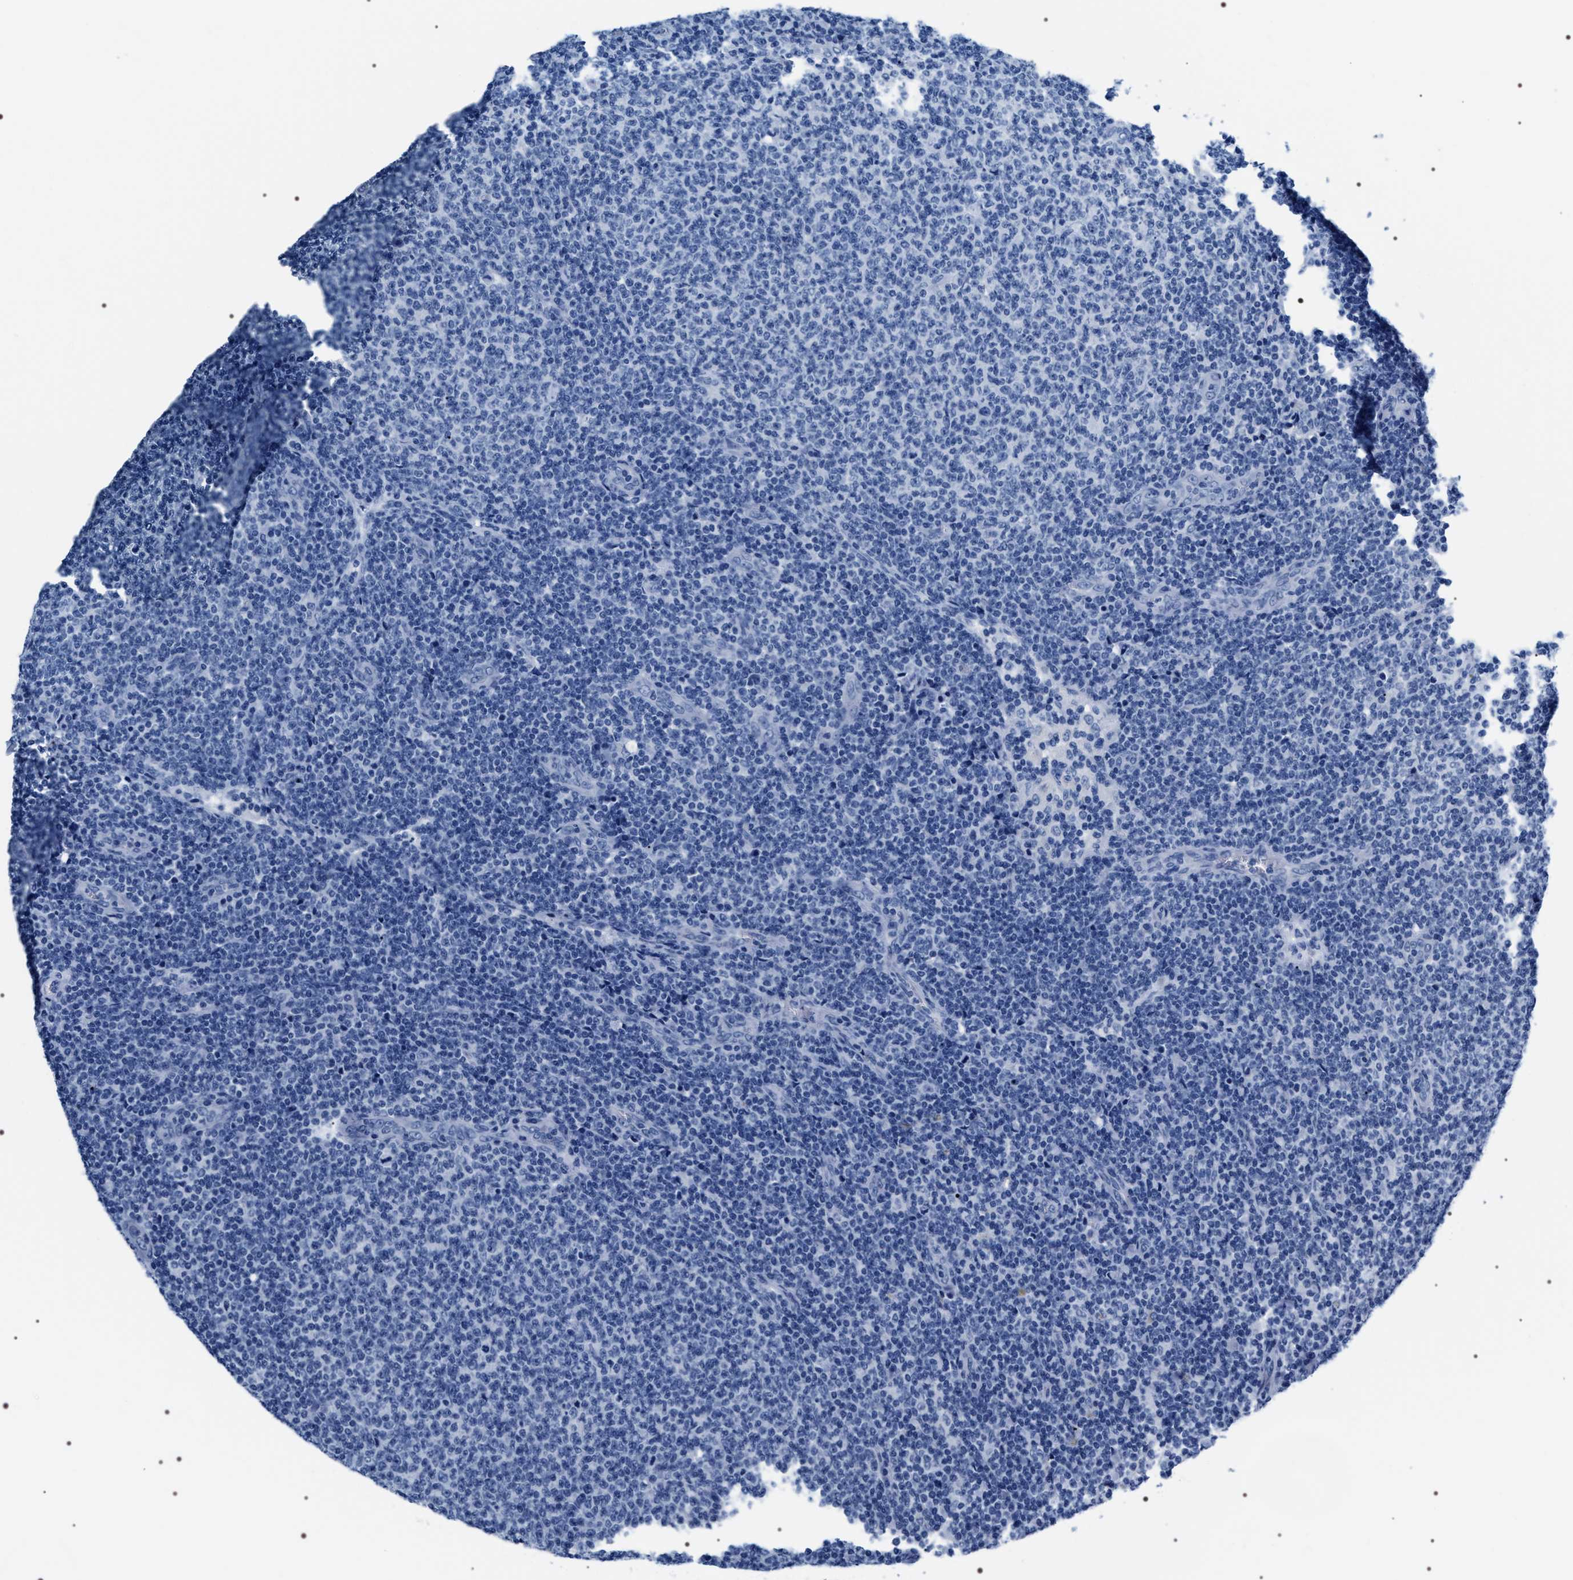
{"staining": {"intensity": "negative", "quantity": "none", "location": "none"}, "tissue": "lymphoma", "cell_type": "Tumor cells", "image_type": "cancer", "snomed": [{"axis": "morphology", "description": "Malignant lymphoma, non-Hodgkin's type, Low grade"}, {"axis": "topography", "description": "Lymph node"}], "caption": "A histopathology image of low-grade malignant lymphoma, non-Hodgkin's type stained for a protein reveals no brown staining in tumor cells.", "gene": "ADH4", "patient": {"sex": "male", "age": 66}}